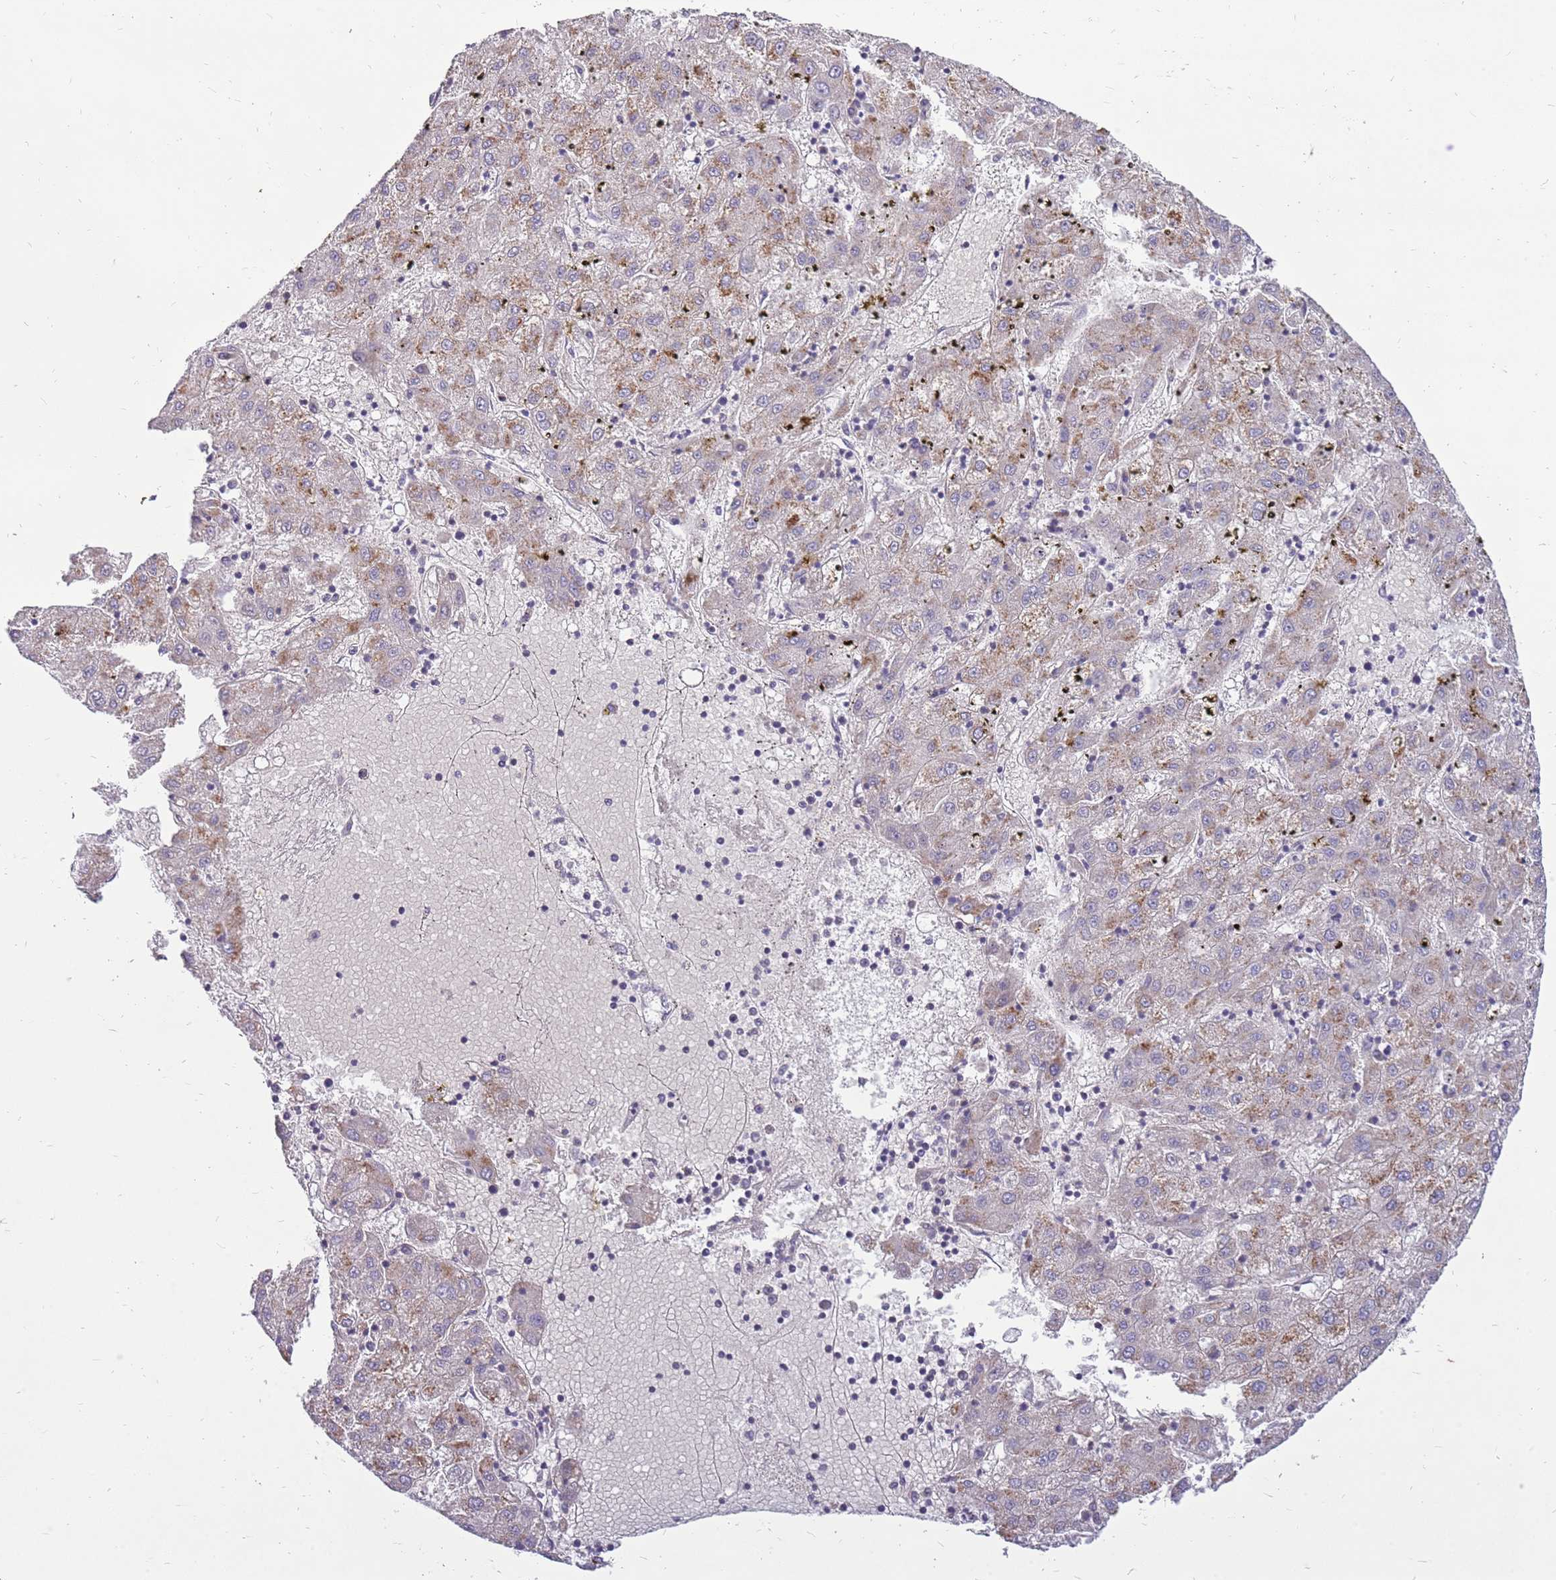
{"staining": {"intensity": "moderate", "quantity": "25%-75%", "location": "cytoplasmic/membranous"}, "tissue": "liver cancer", "cell_type": "Tumor cells", "image_type": "cancer", "snomed": [{"axis": "morphology", "description": "Carcinoma, Hepatocellular, NOS"}, {"axis": "topography", "description": "Liver"}], "caption": "A photomicrograph of human liver cancer stained for a protein exhibits moderate cytoplasmic/membranous brown staining in tumor cells. (IHC, brightfield microscopy, high magnification).", "gene": "WDR90", "patient": {"sex": "male", "age": 72}}